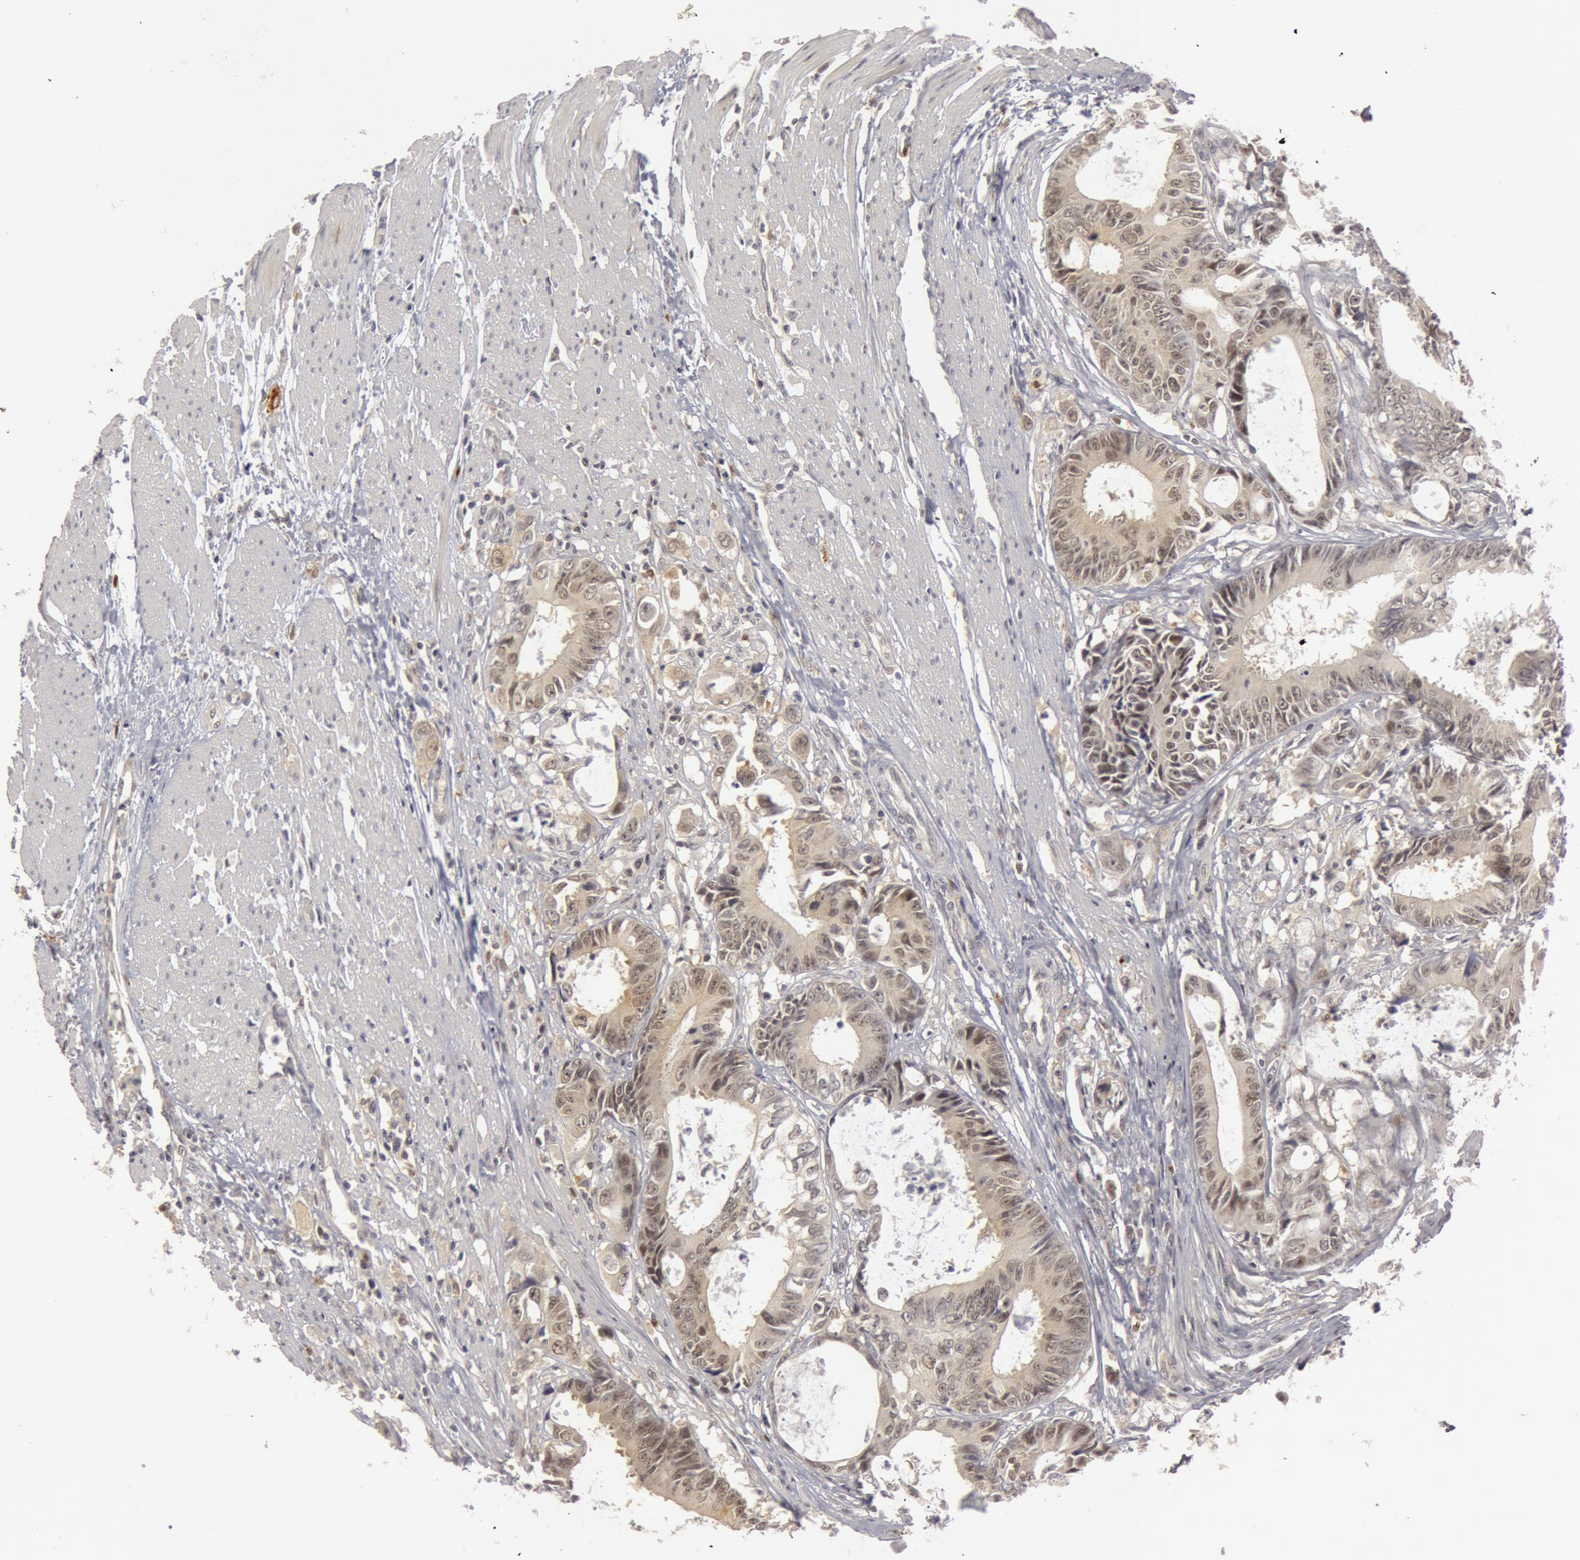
{"staining": {"intensity": "moderate", "quantity": ">75%", "location": "nuclear"}, "tissue": "colorectal cancer", "cell_type": "Tumor cells", "image_type": "cancer", "snomed": [{"axis": "morphology", "description": "Adenocarcinoma, NOS"}, {"axis": "topography", "description": "Rectum"}], "caption": "The histopathology image exhibits a brown stain indicating the presence of a protein in the nuclear of tumor cells in colorectal adenocarcinoma.", "gene": "OASL", "patient": {"sex": "female", "age": 98}}